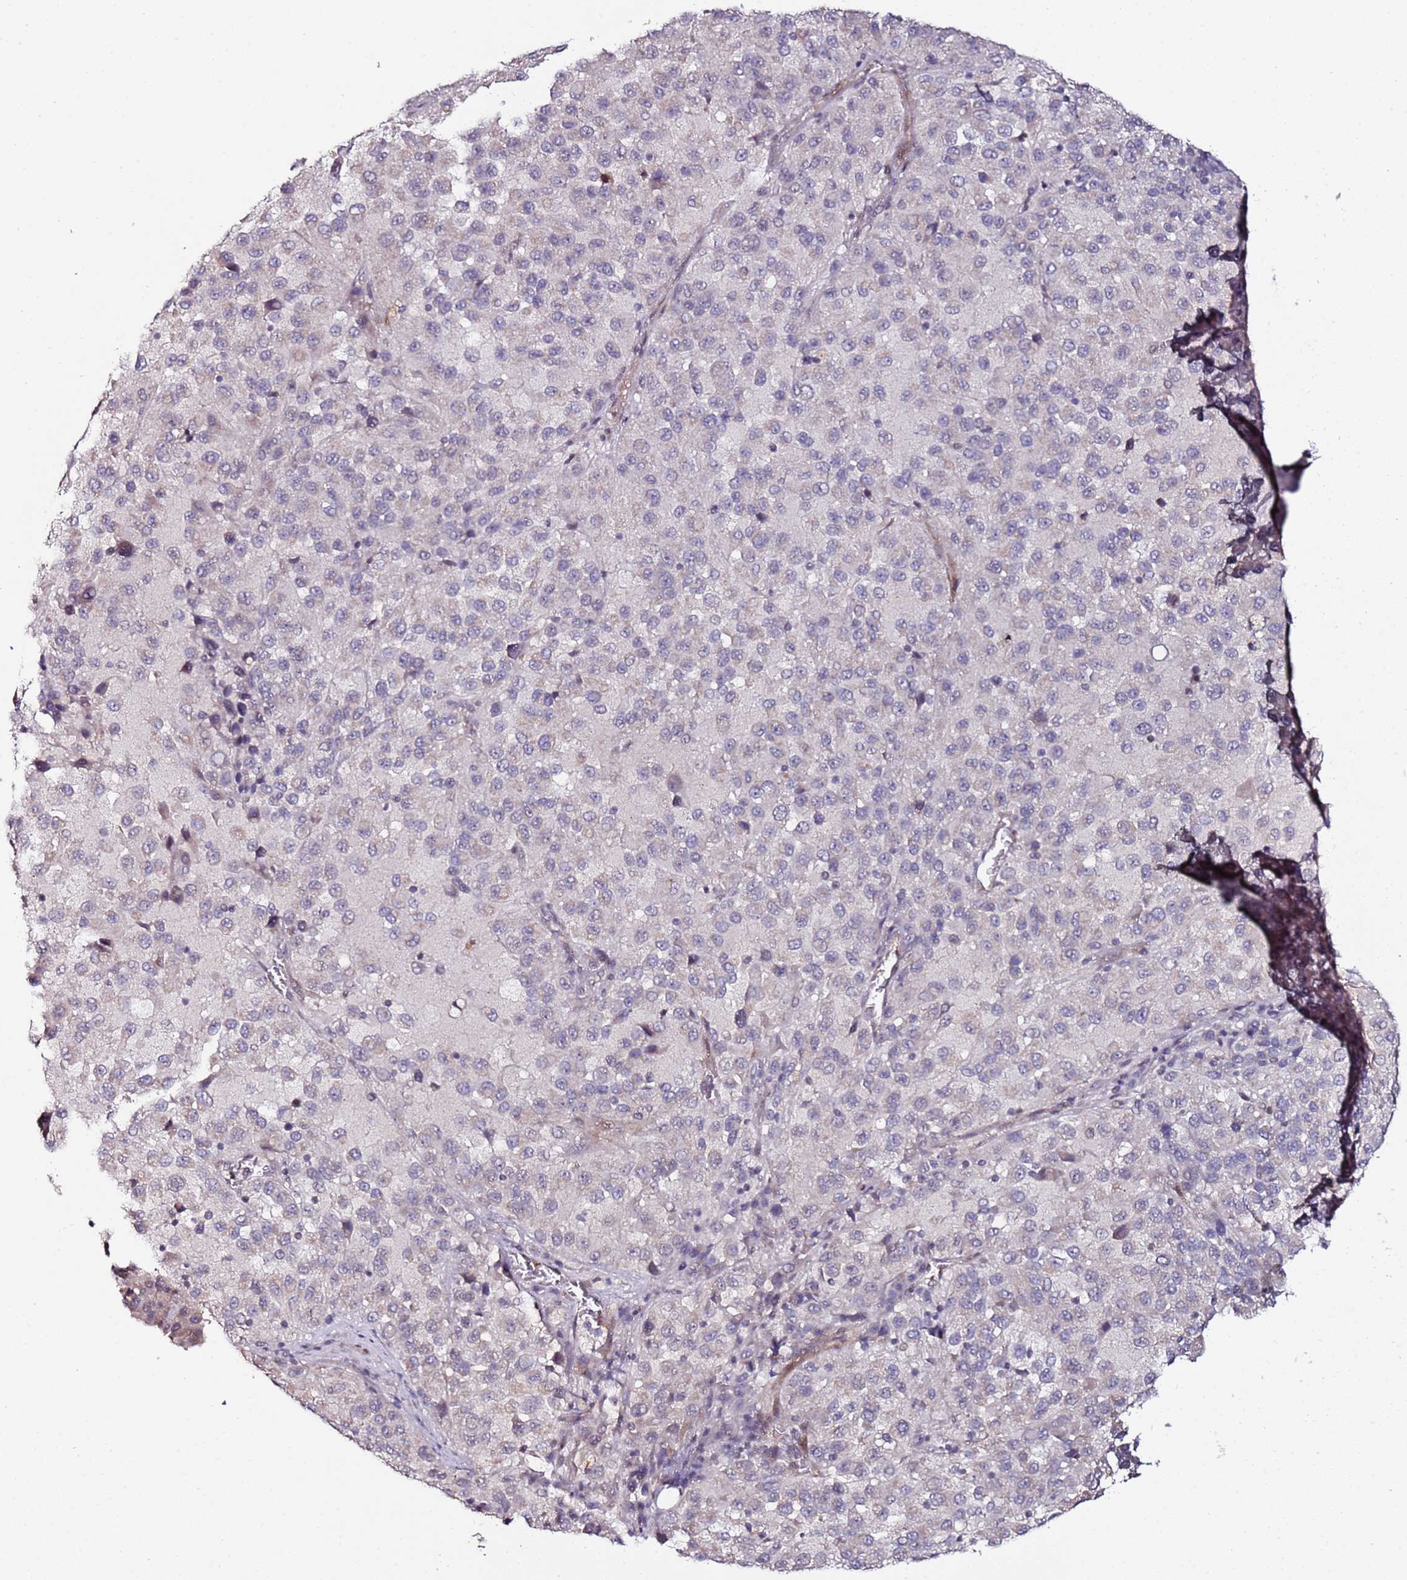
{"staining": {"intensity": "negative", "quantity": "none", "location": "none"}, "tissue": "melanoma", "cell_type": "Tumor cells", "image_type": "cancer", "snomed": [{"axis": "morphology", "description": "Malignant melanoma, Metastatic site"}, {"axis": "topography", "description": "Lung"}], "caption": "Immunohistochemistry (IHC) photomicrograph of malignant melanoma (metastatic site) stained for a protein (brown), which exhibits no expression in tumor cells.", "gene": "DUSP28", "patient": {"sex": "male", "age": 64}}